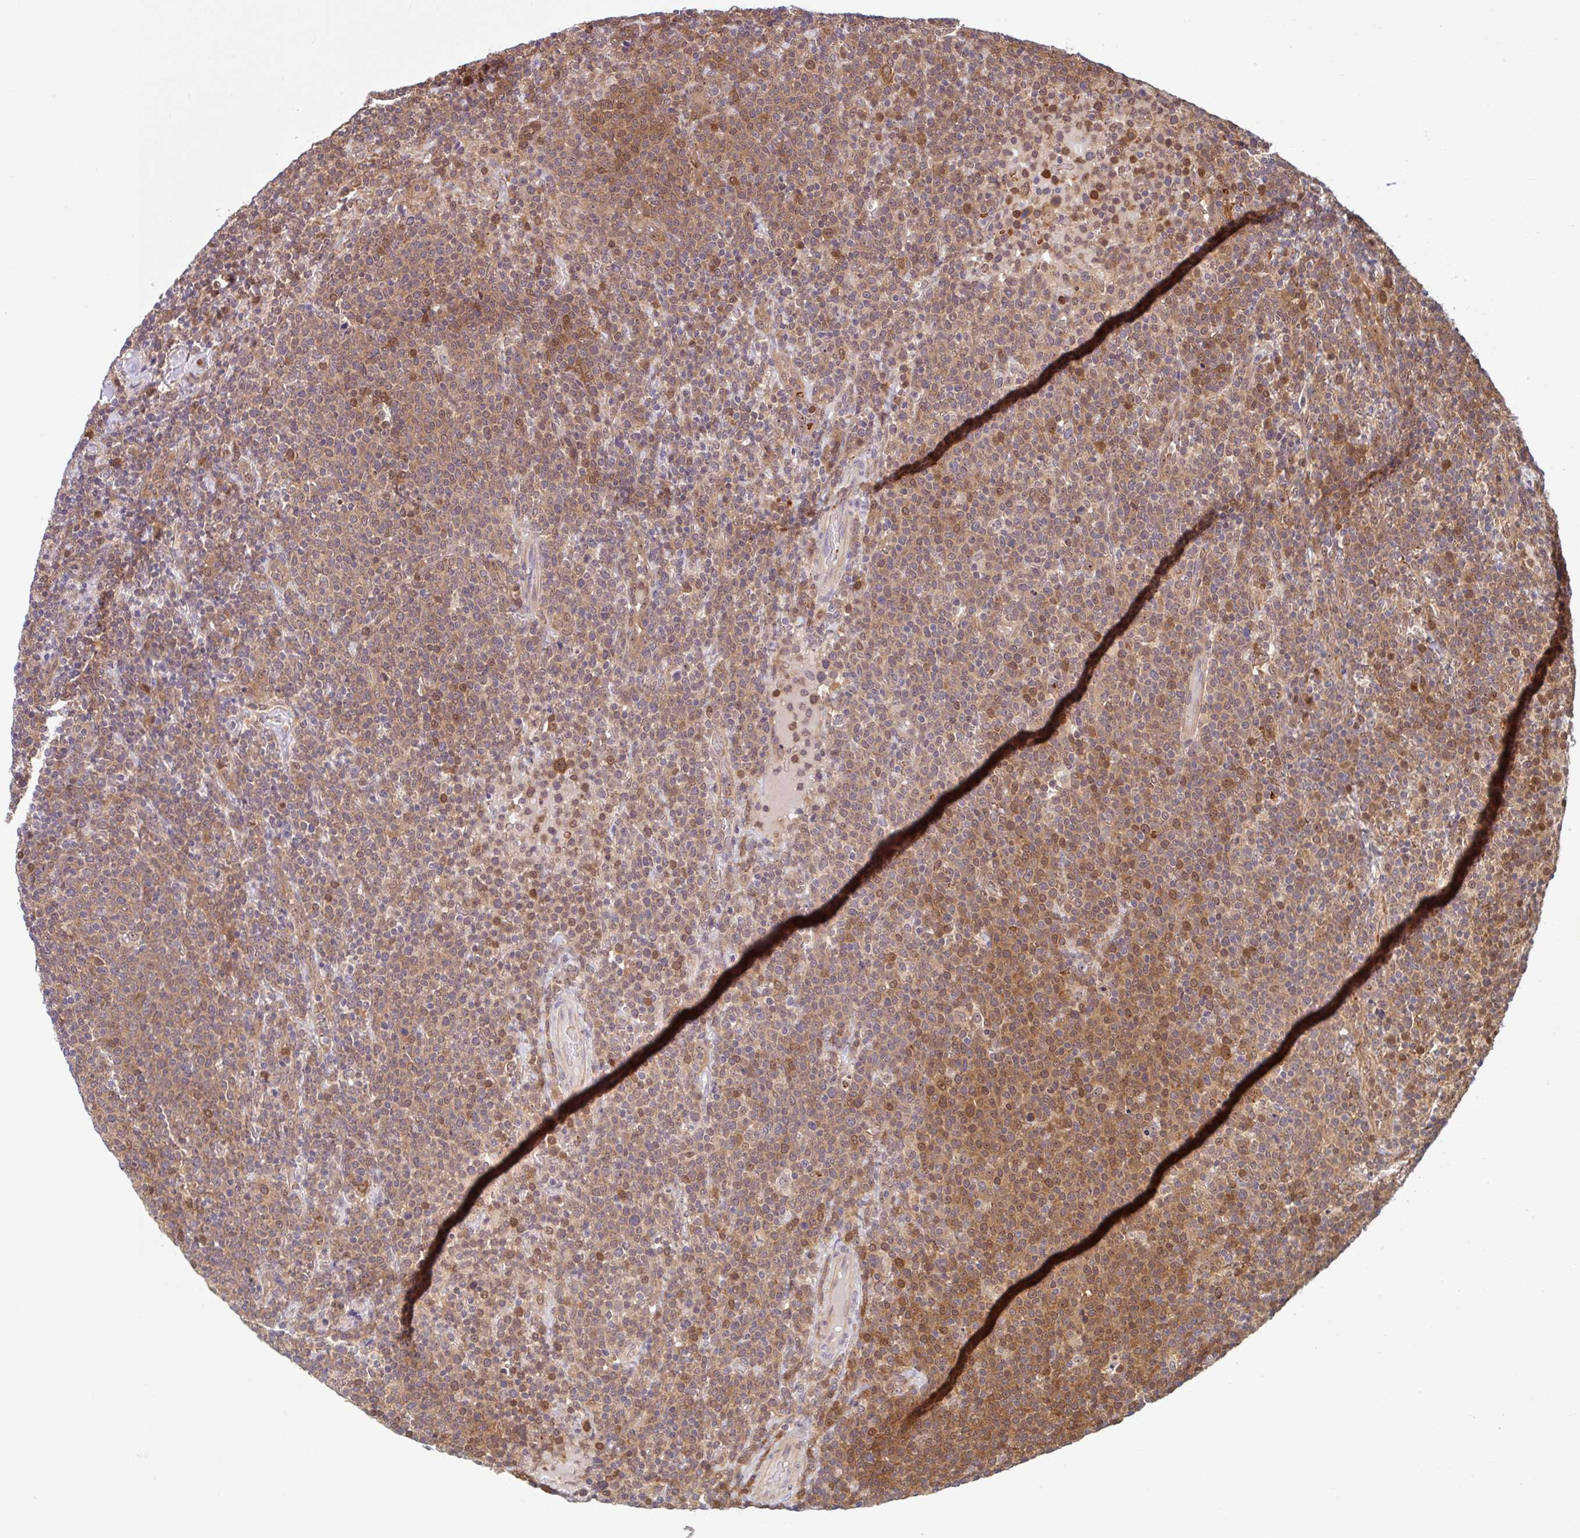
{"staining": {"intensity": "moderate", "quantity": "25%-75%", "location": "cytoplasmic/membranous"}, "tissue": "lymphoma", "cell_type": "Tumor cells", "image_type": "cancer", "snomed": [{"axis": "morphology", "description": "Malignant lymphoma, non-Hodgkin's type, High grade"}, {"axis": "topography", "description": "Lymph node"}], "caption": "High-grade malignant lymphoma, non-Hodgkin's type stained for a protein shows moderate cytoplasmic/membranous positivity in tumor cells. (Stains: DAB in brown, nuclei in blue, Microscopy: brightfield microscopy at high magnification).", "gene": "HMBS", "patient": {"sex": "male", "age": 61}}